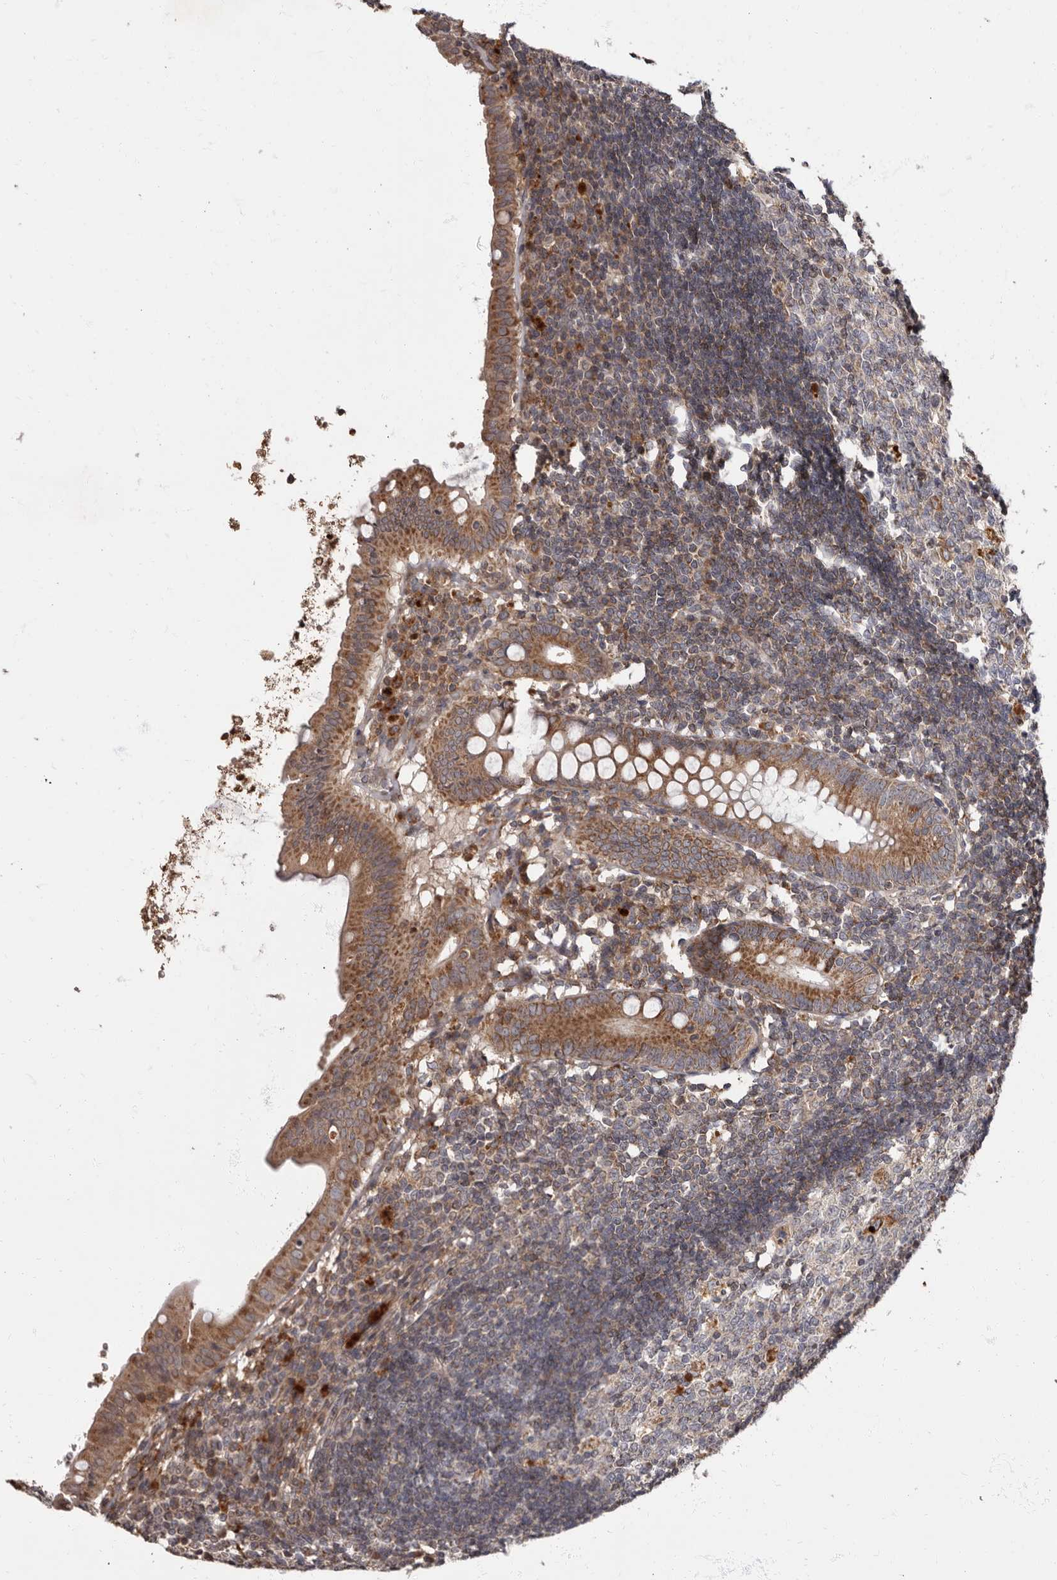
{"staining": {"intensity": "moderate", "quantity": ">75%", "location": "cytoplasmic/membranous"}, "tissue": "appendix", "cell_type": "Glandular cells", "image_type": "normal", "snomed": [{"axis": "morphology", "description": "Normal tissue, NOS"}, {"axis": "topography", "description": "Appendix"}], "caption": "IHC (DAB) staining of normal human appendix displays moderate cytoplasmic/membranous protein positivity in about >75% of glandular cells.", "gene": "ADCY2", "patient": {"sex": "female", "age": 54}}